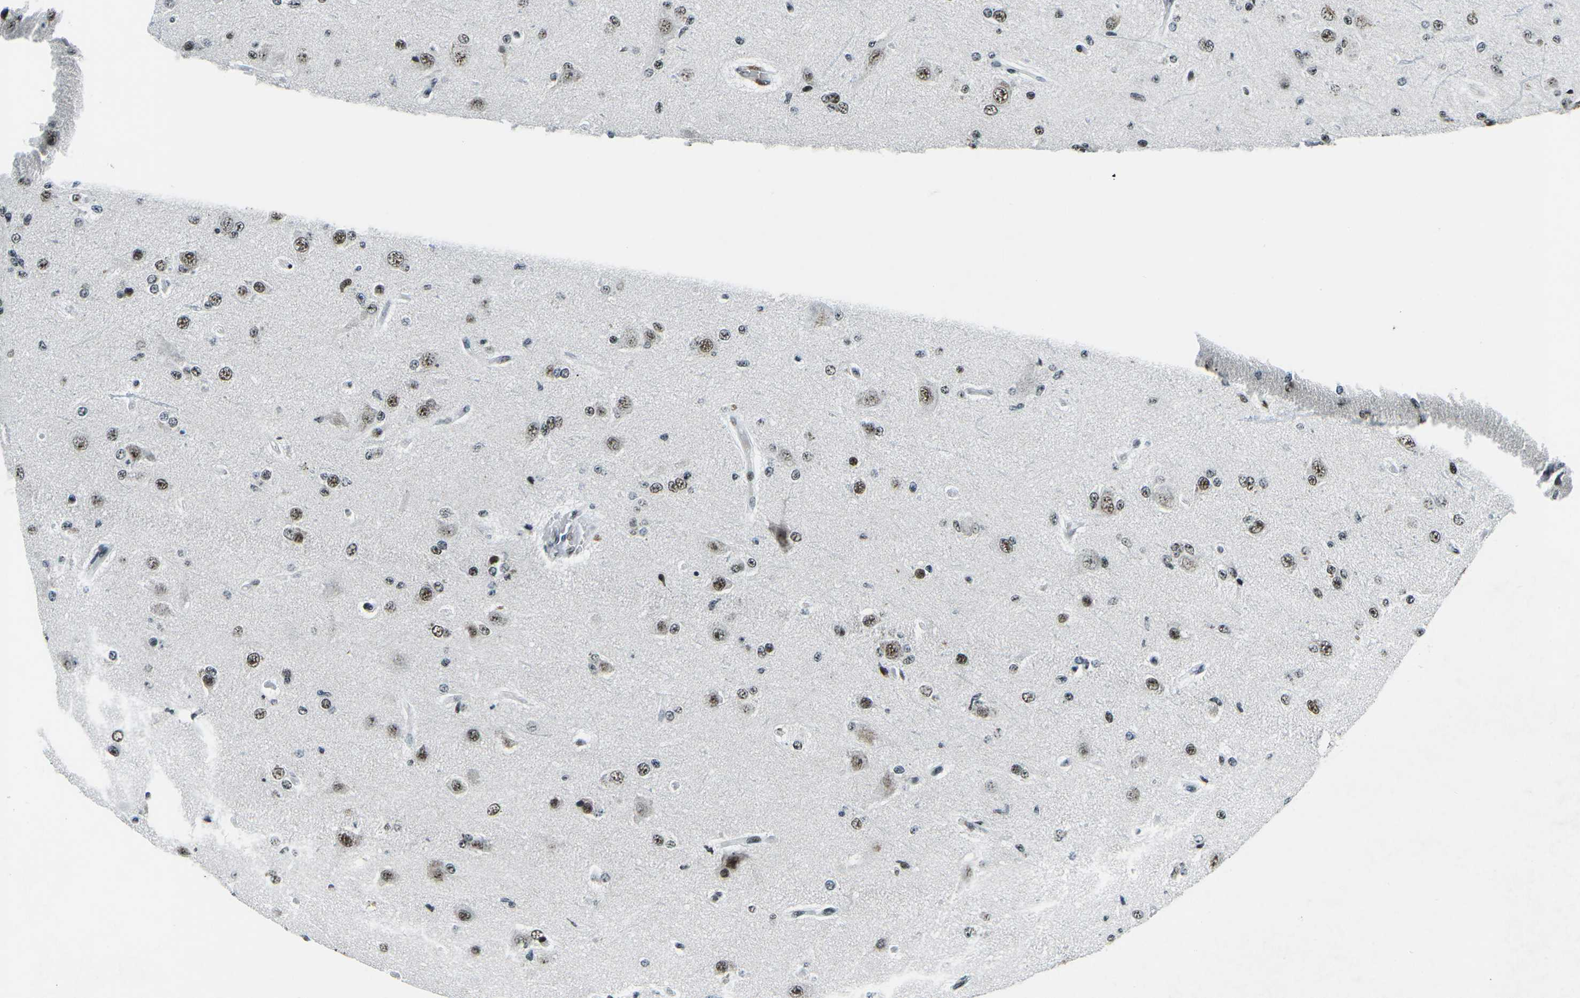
{"staining": {"intensity": "moderate", "quantity": ">75%", "location": "nuclear"}, "tissue": "glioma", "cell_type": "Tumor cells", "image_type": "cancer", "snomed": [{"axis": "morphology", "description": "Glioma, malignant, Low grade"}, {"axis": "topography", "description": "Brain"}], "caption": "Glioma tissue exhibits moderate nuclear positivity in approximately >75% of tumor cells, visualized by immunohistochemistry.", "gene": "RBL2", "patient": {"sex": "male", "age": 38}}